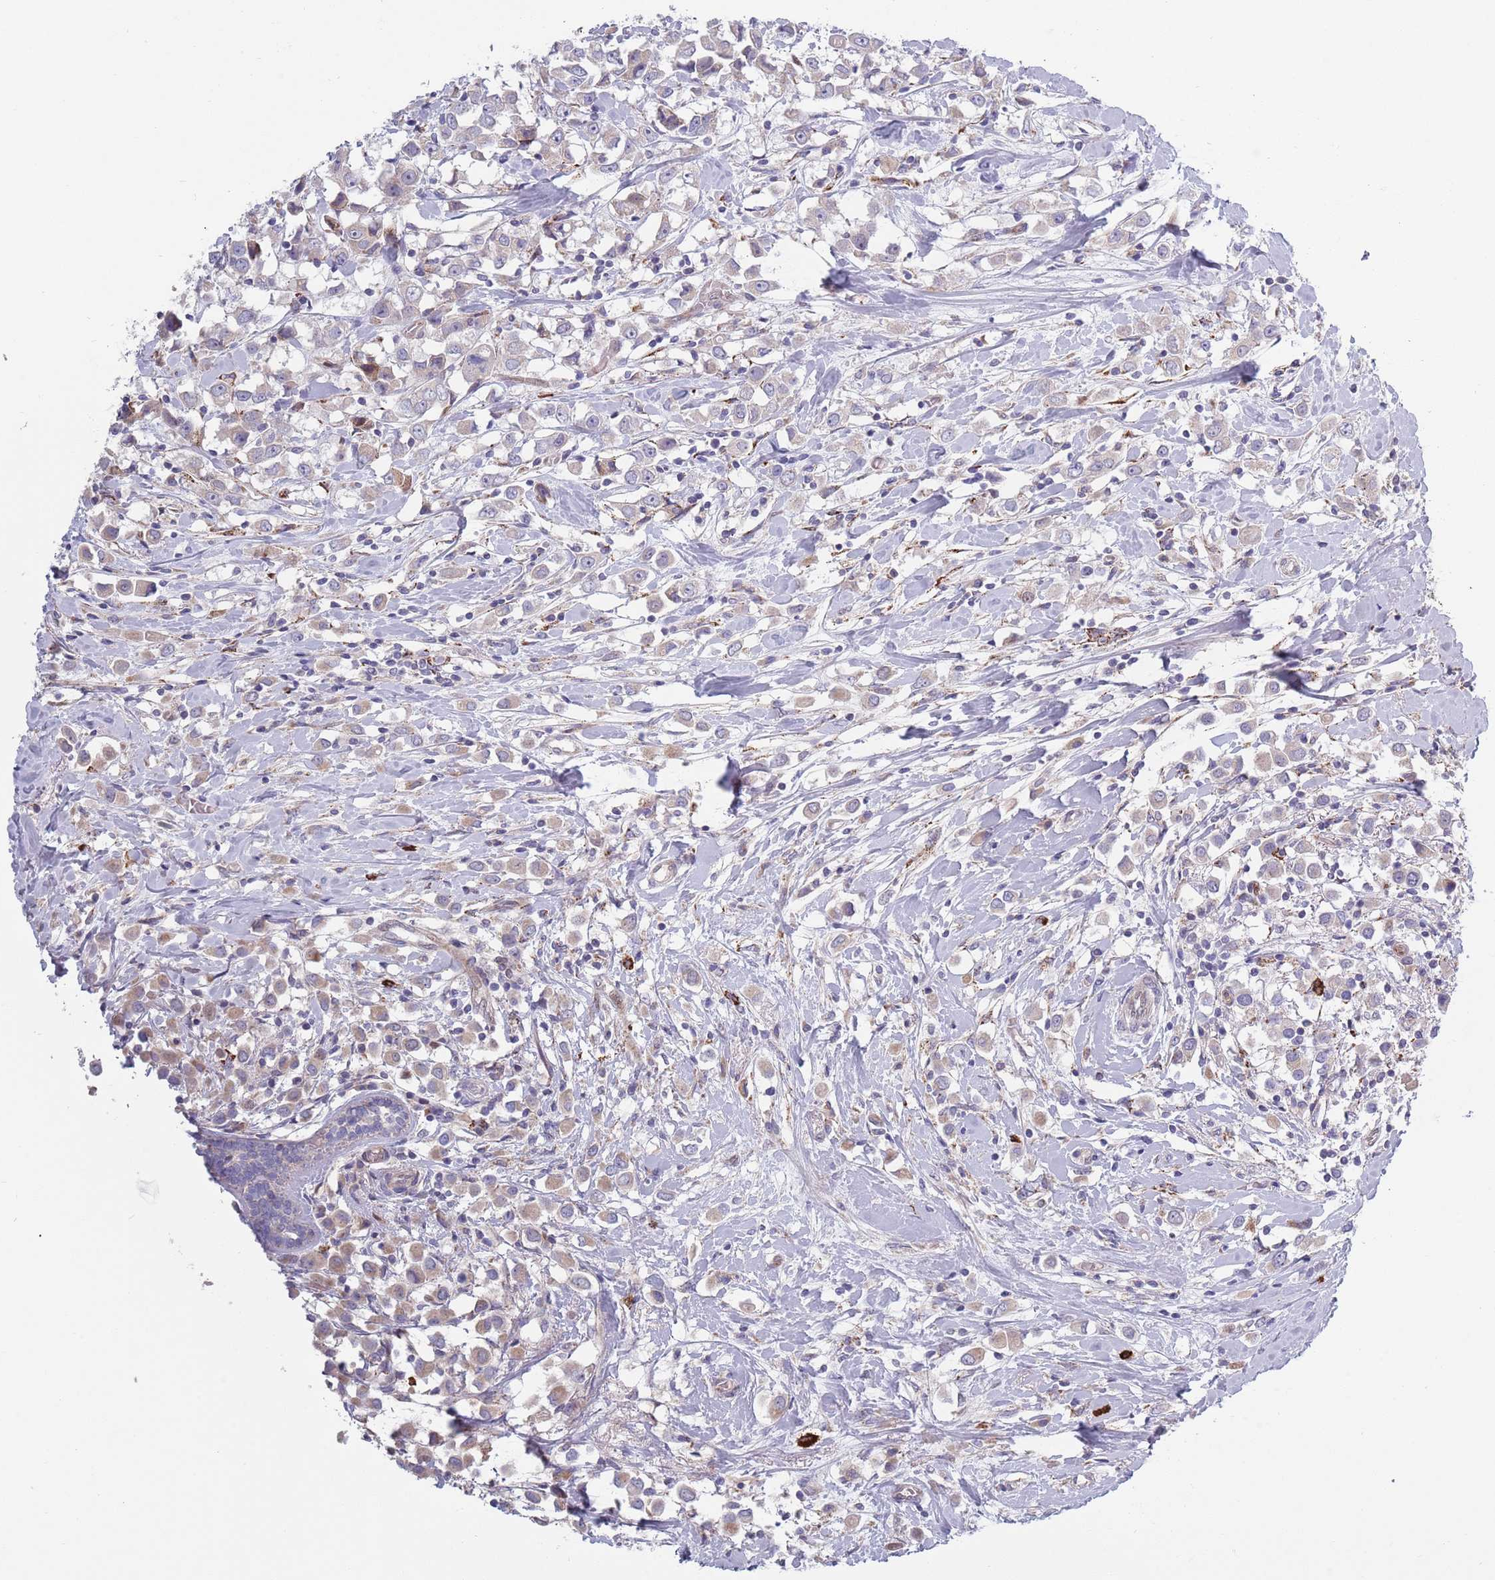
{"staining": {"intensity": "weak", "quantity": "25%-75%", "location": "cytoplasmic/membranous"}, "tissue": "breast cancer", "cell_type": "Tumor cells", "image_type": "cancer", "snomed": [{"axis": "morphology", "description": "Duct carcinoma"}, {"axis": "topography", "description": "Breast"}], "caption": "High-power microscopy captured an immunohistochemistry (IHC) photomicrograph of invasive ductal carcinoma (breast), revealing weak cytoplasmic/membranous staining in about 25%-75% of tumor cells. The staining was performed using DAB to visualize the protein expression in brown, while the nuclei were stained in blue with hematoxylin (Magnification: 20x).", "gene": "TYW1", "patient": {"sex": "female", "age": 61}}